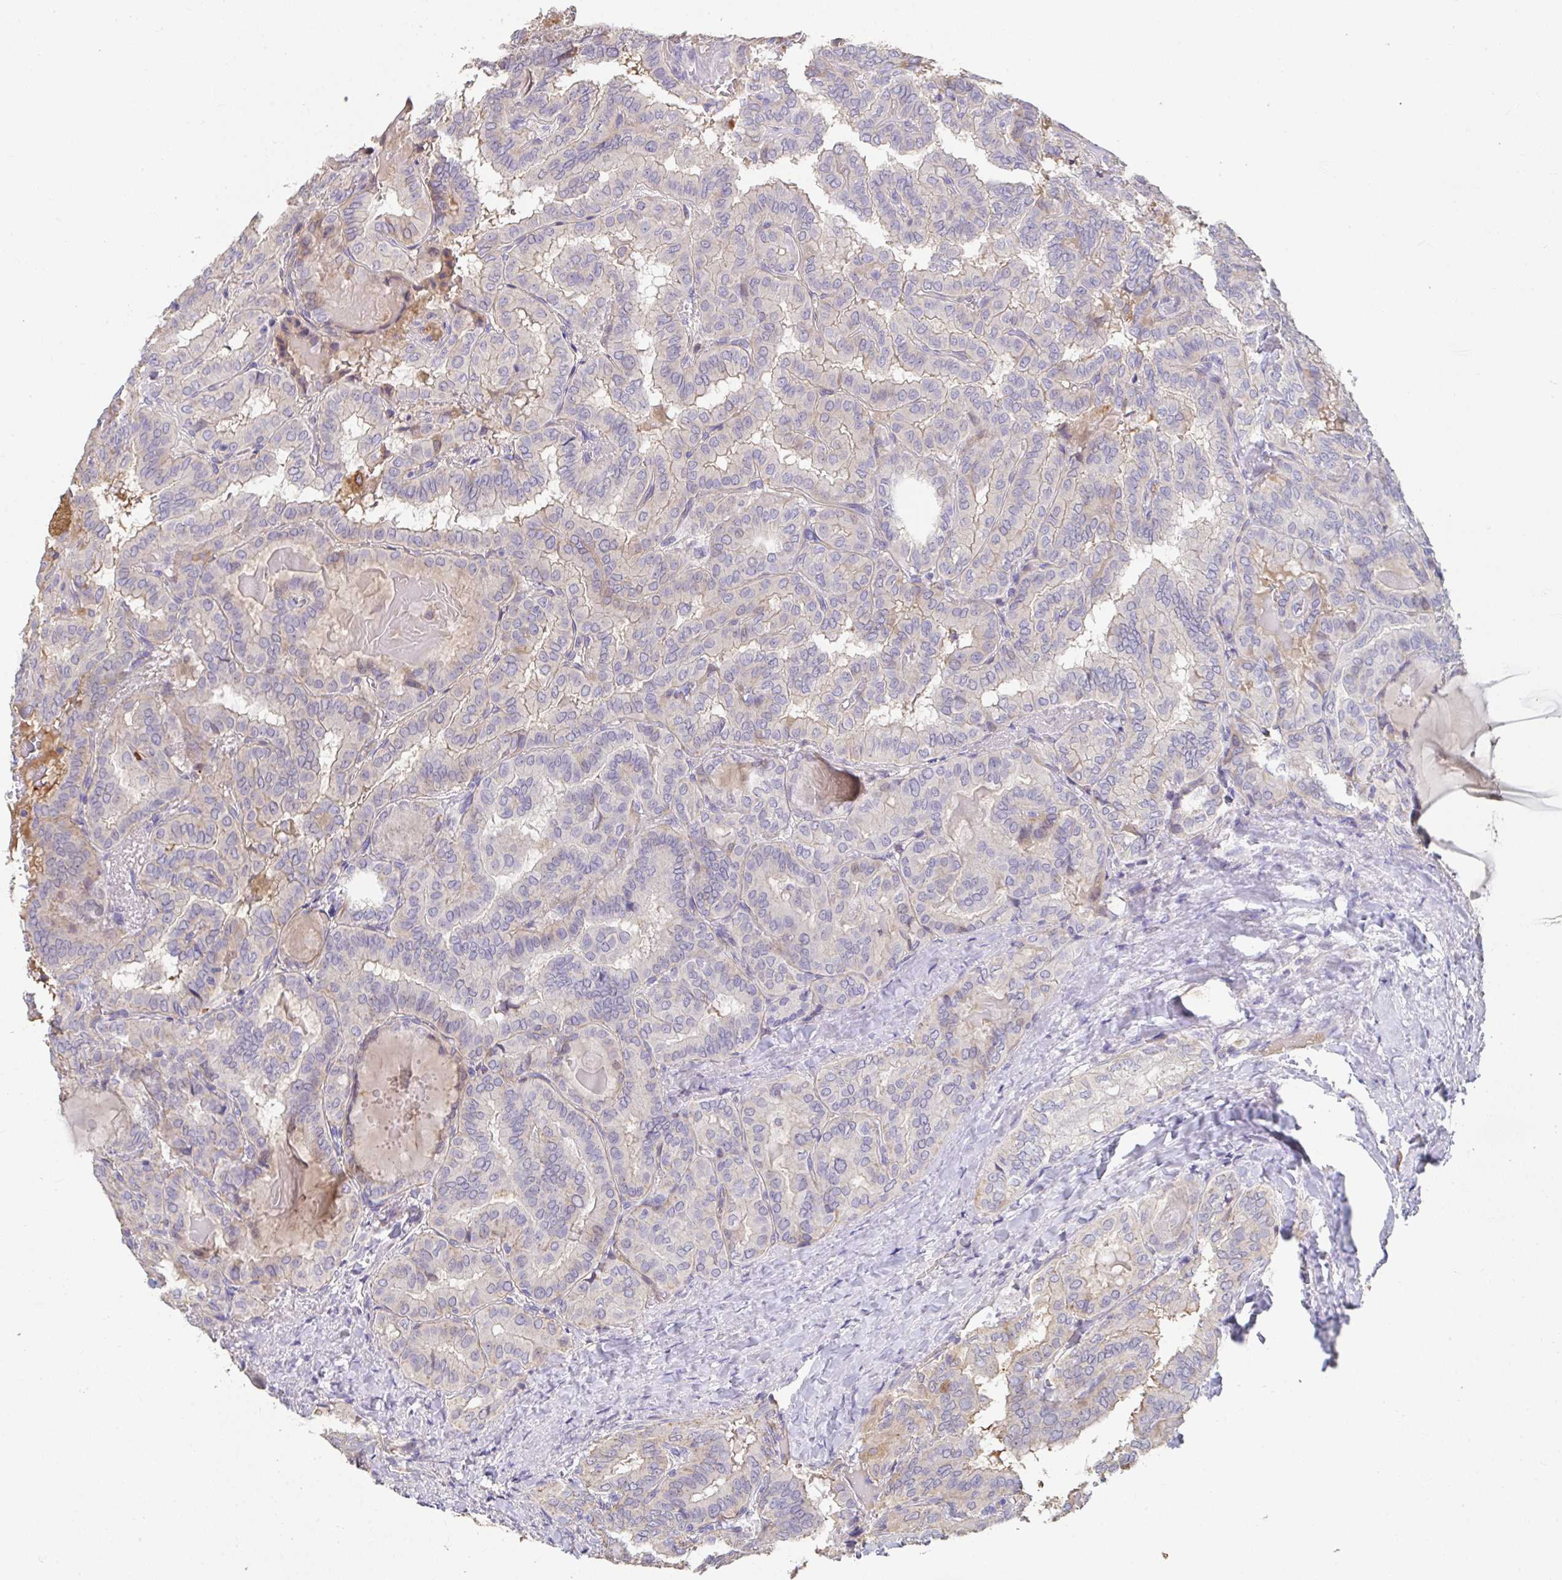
{"staining": {"intensity": "weak", "quantity": "<25%", "location": "cytoplasmic/membranous"}, "tissue": "thyroid cancer", "cell_type": "Tumor cells", "image_type": "cancer", "snomed": [{"axis": "morphology", "description": "Papillary adenocarcinoma, NOS"}, {"axis": "topography", "description": "Thyroid gland"}], "caption": "Tumor cells are negative for brown protein staining in papillary adenocarcinoma (thyroid).", "gene": "ANO5", "patient": {"sex": "female", "age": 46}}